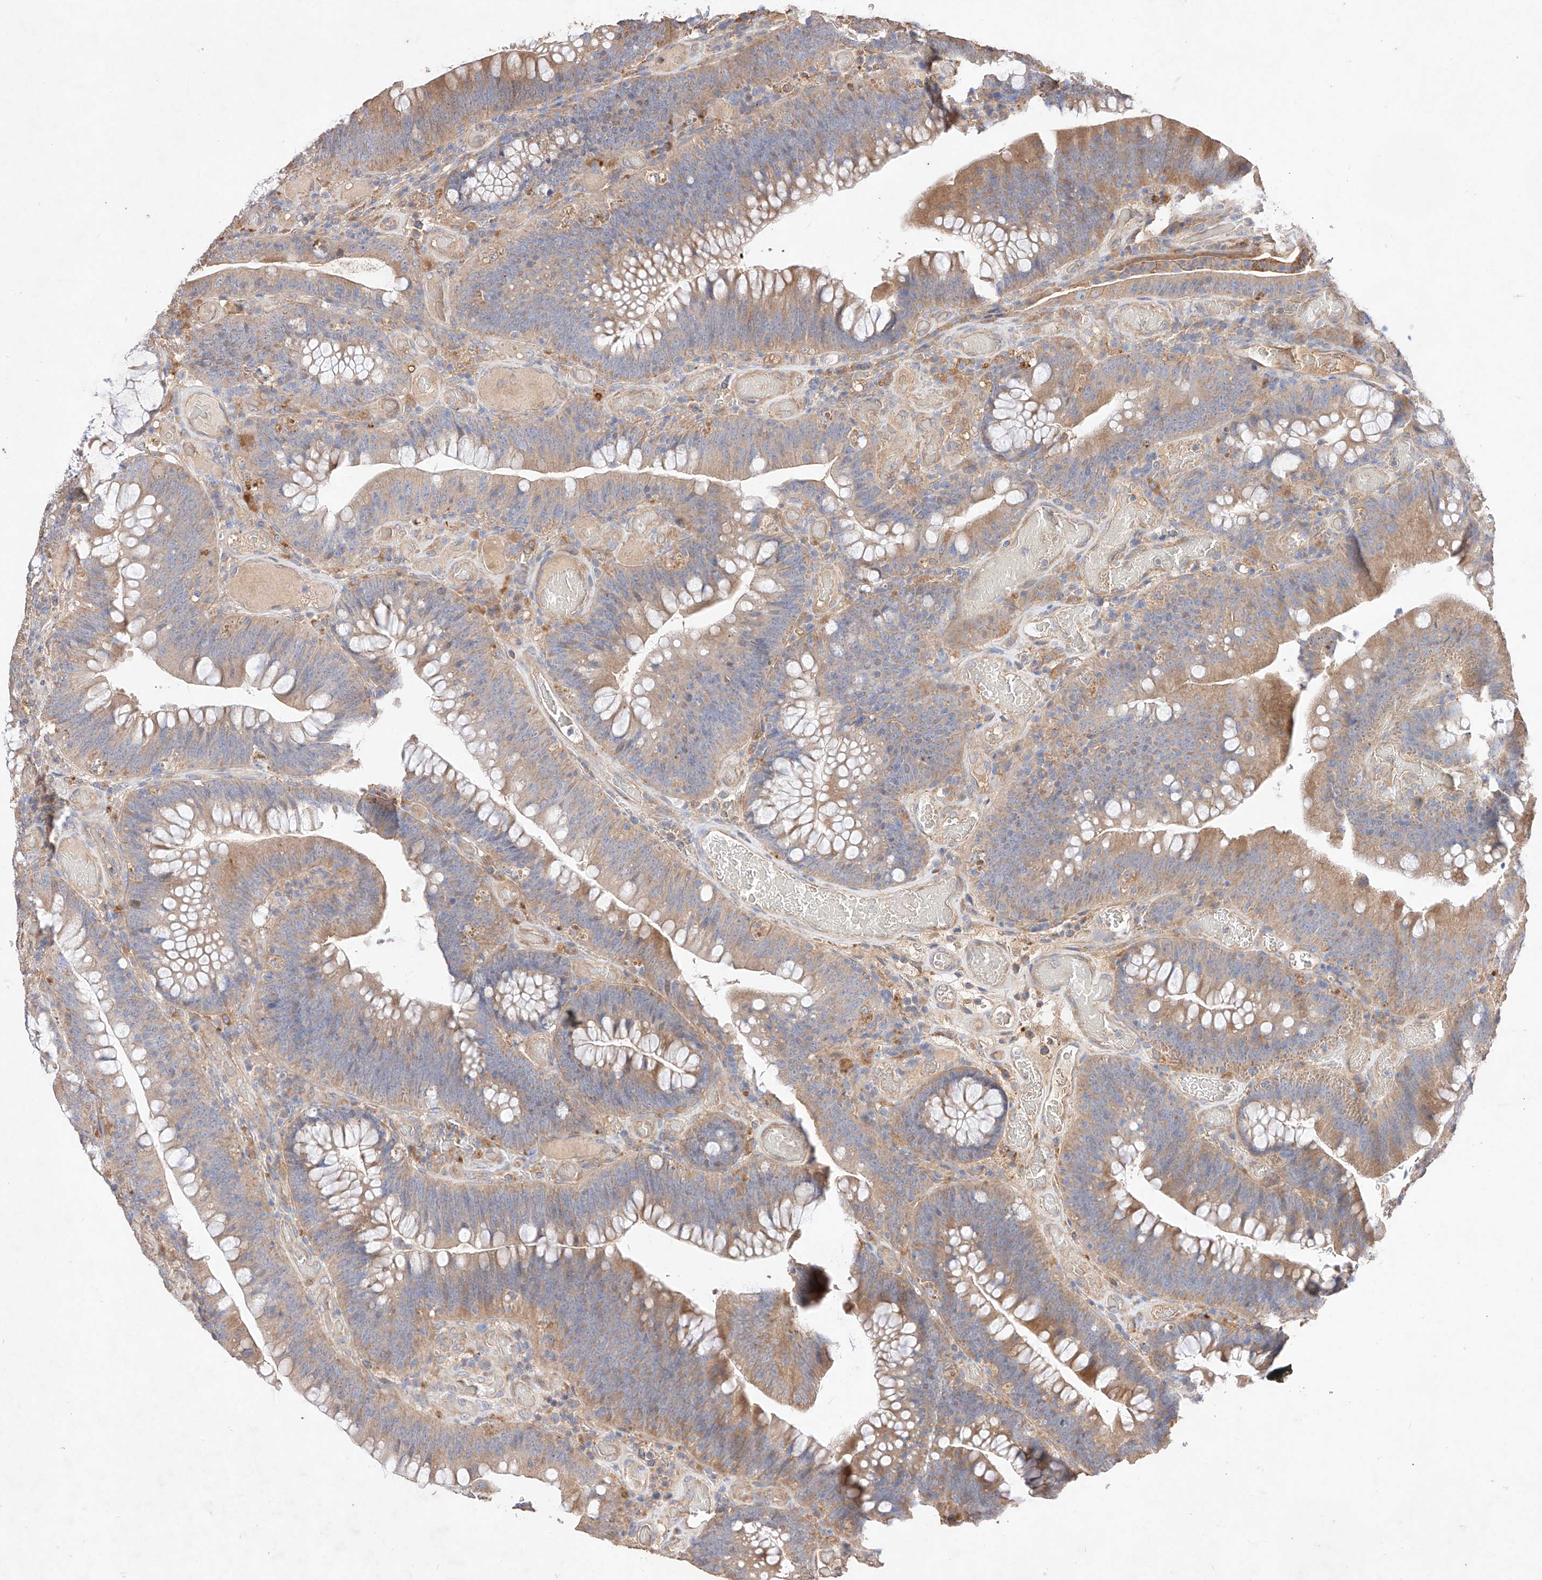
{"staining": {"intensity": "weak", "quantity": ">75%", "location": "cytoplasmic/membranous"}, "tissue": "colorectal cancer", "cell_type": "Tumor cells", "image_type": "cancer", "snomed": [{"axis": "morphology", "description": "Normal tissue, NOS"}, {"axis": "topography", "description": "Colon"}], "caption": "The micrograph demonstrates staining of colorectal cancer, revealing weak cytoplasmic/membranous protein positivity (brown color) within tumor cells.", "gene": "C6orf62", "patient": {"sex": "female", "age": 82}}